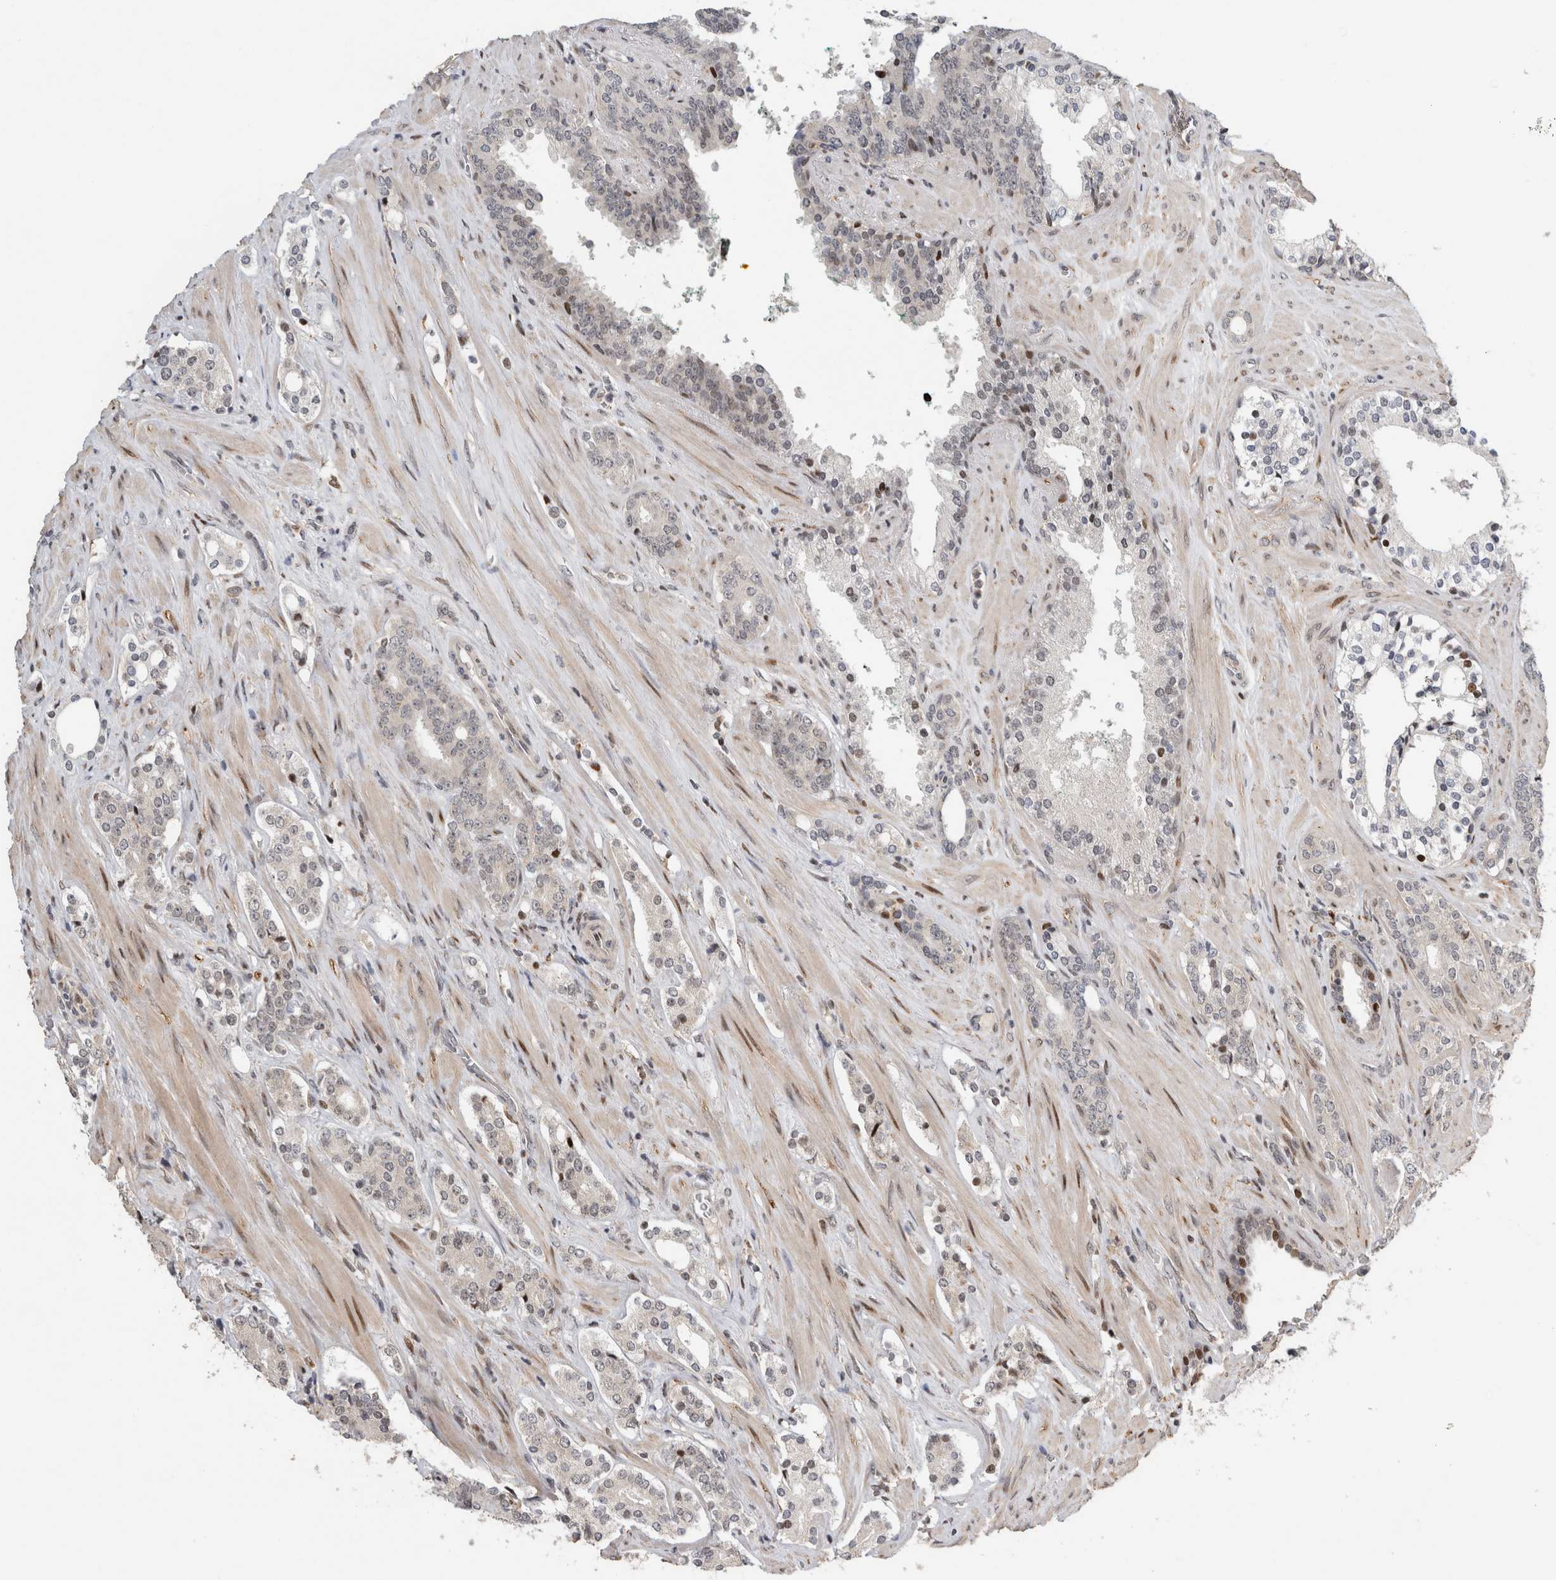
{"staining": {"intensity": "negative", "quantity": "none", "location": "none"}, "tissue": "prostate cancer", "cell_type": "Tumor cells", "image_type": "cancer", "snomed": [{"axis": "morphology", "description": "Adenocarcinoma, High grade"}, {"axis": "topography", "description": "Prostate"}], "caption": "A micrograph of adenocarcinoma (high-grade) (prostate) stained for a protein exhibits no brown staining in tumor cells.", "gene": "C8orf58", "patient": {"sex": "male", "age": 71}}